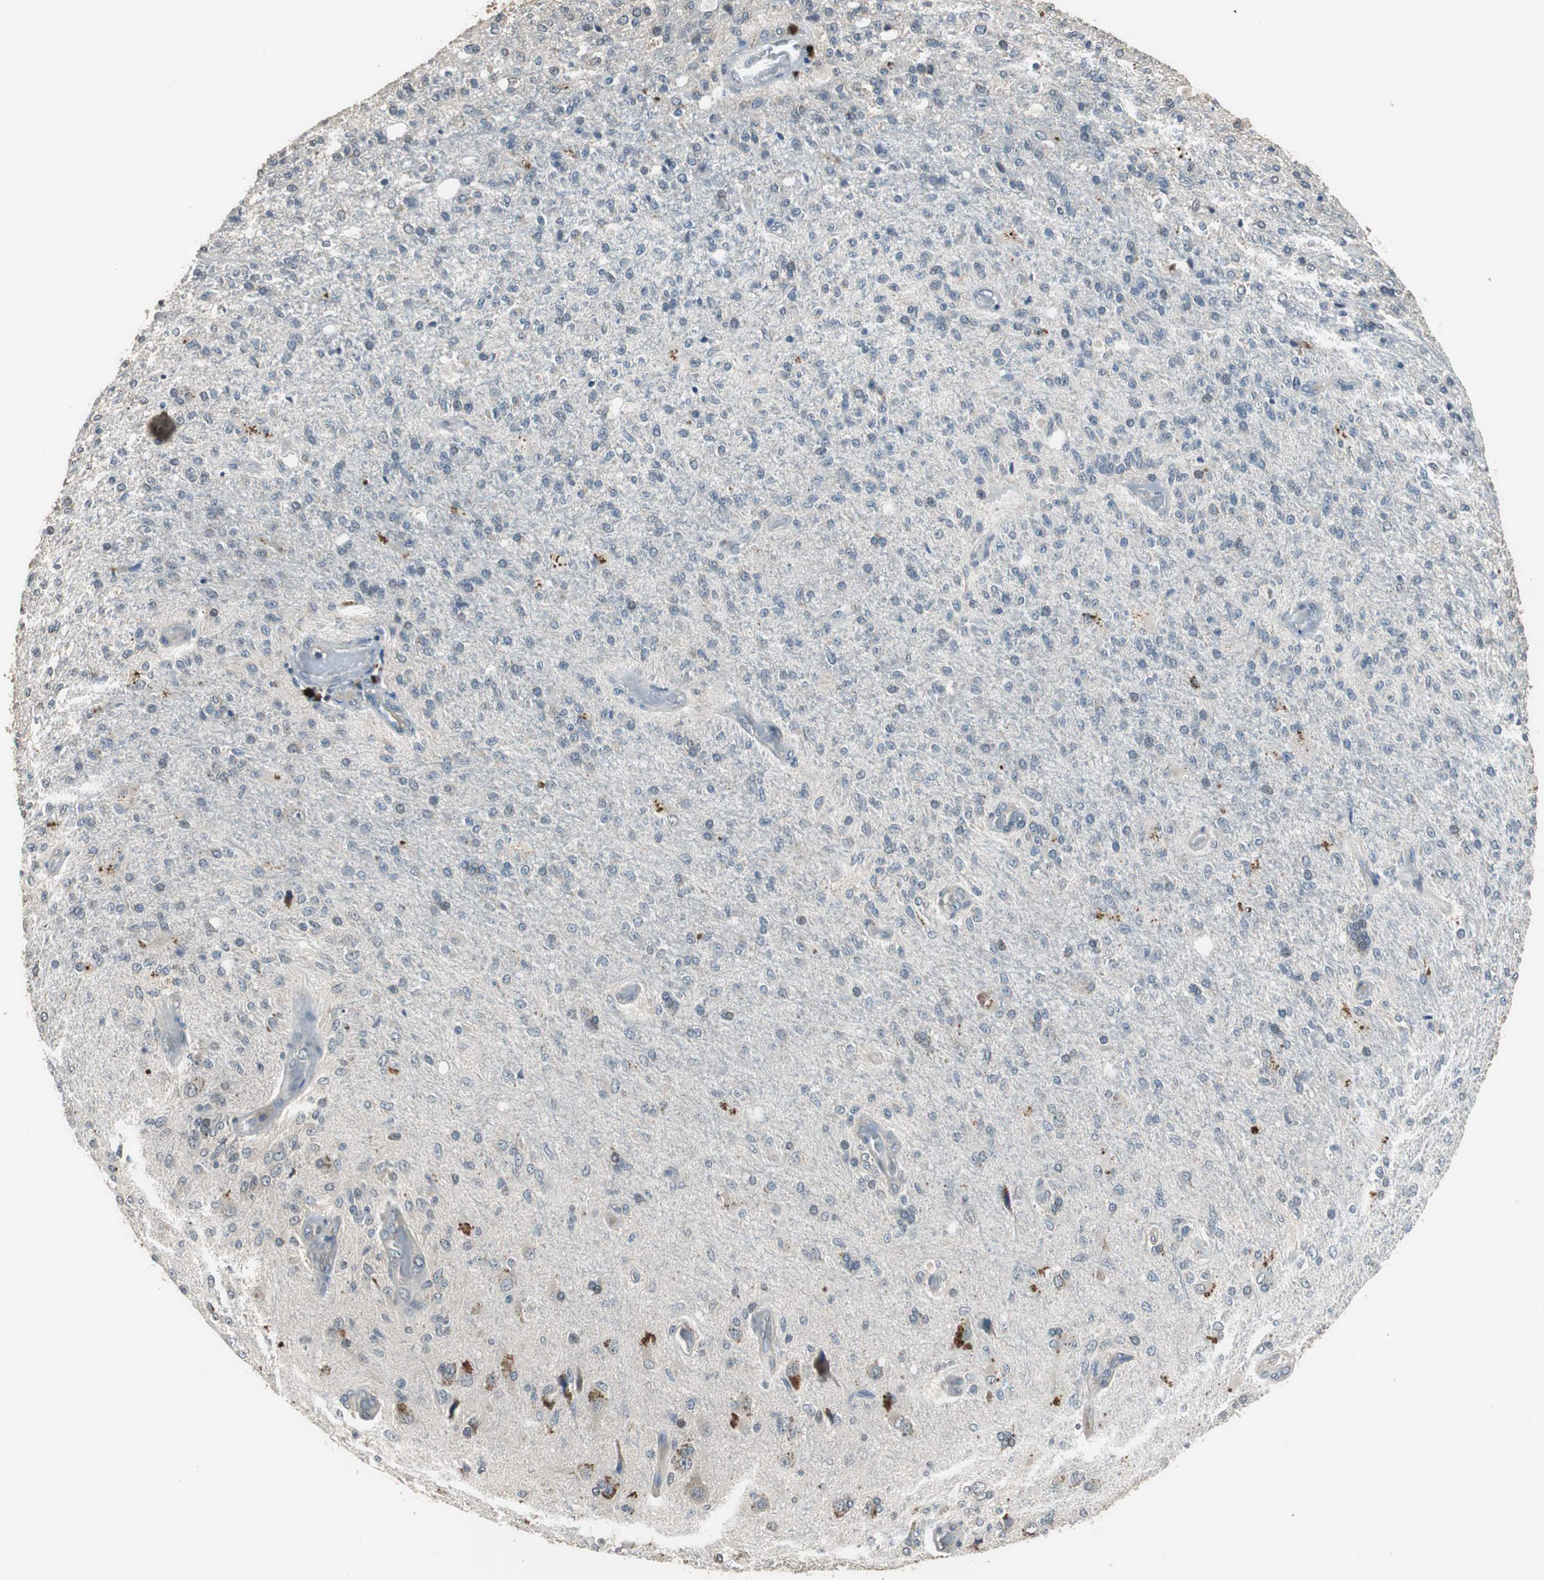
{"staining": {"intensity": "negative", "quantity": "none", "location": "none"}, "tissue": "glioma", "cell_type": "Tumor cells", "image_type": "cancer", "snomed": [{"axis": "morphology", "description": "Normal tissue, NOS"}, {"axis": "morphology", "description": "Glioma, malignant, High grade"}, {"axis": "topography", "description": "Cerebral cortex"}], "caption": "Immunohistochemistry (IHC) image of glioma stained for a protein (brown), which displays no staining in tumor cells. (DAB immunohistochemistry with hematoxylin counter stain).", "gene": "PI4KB", "patient": {"sex": "male", "age": 77}}